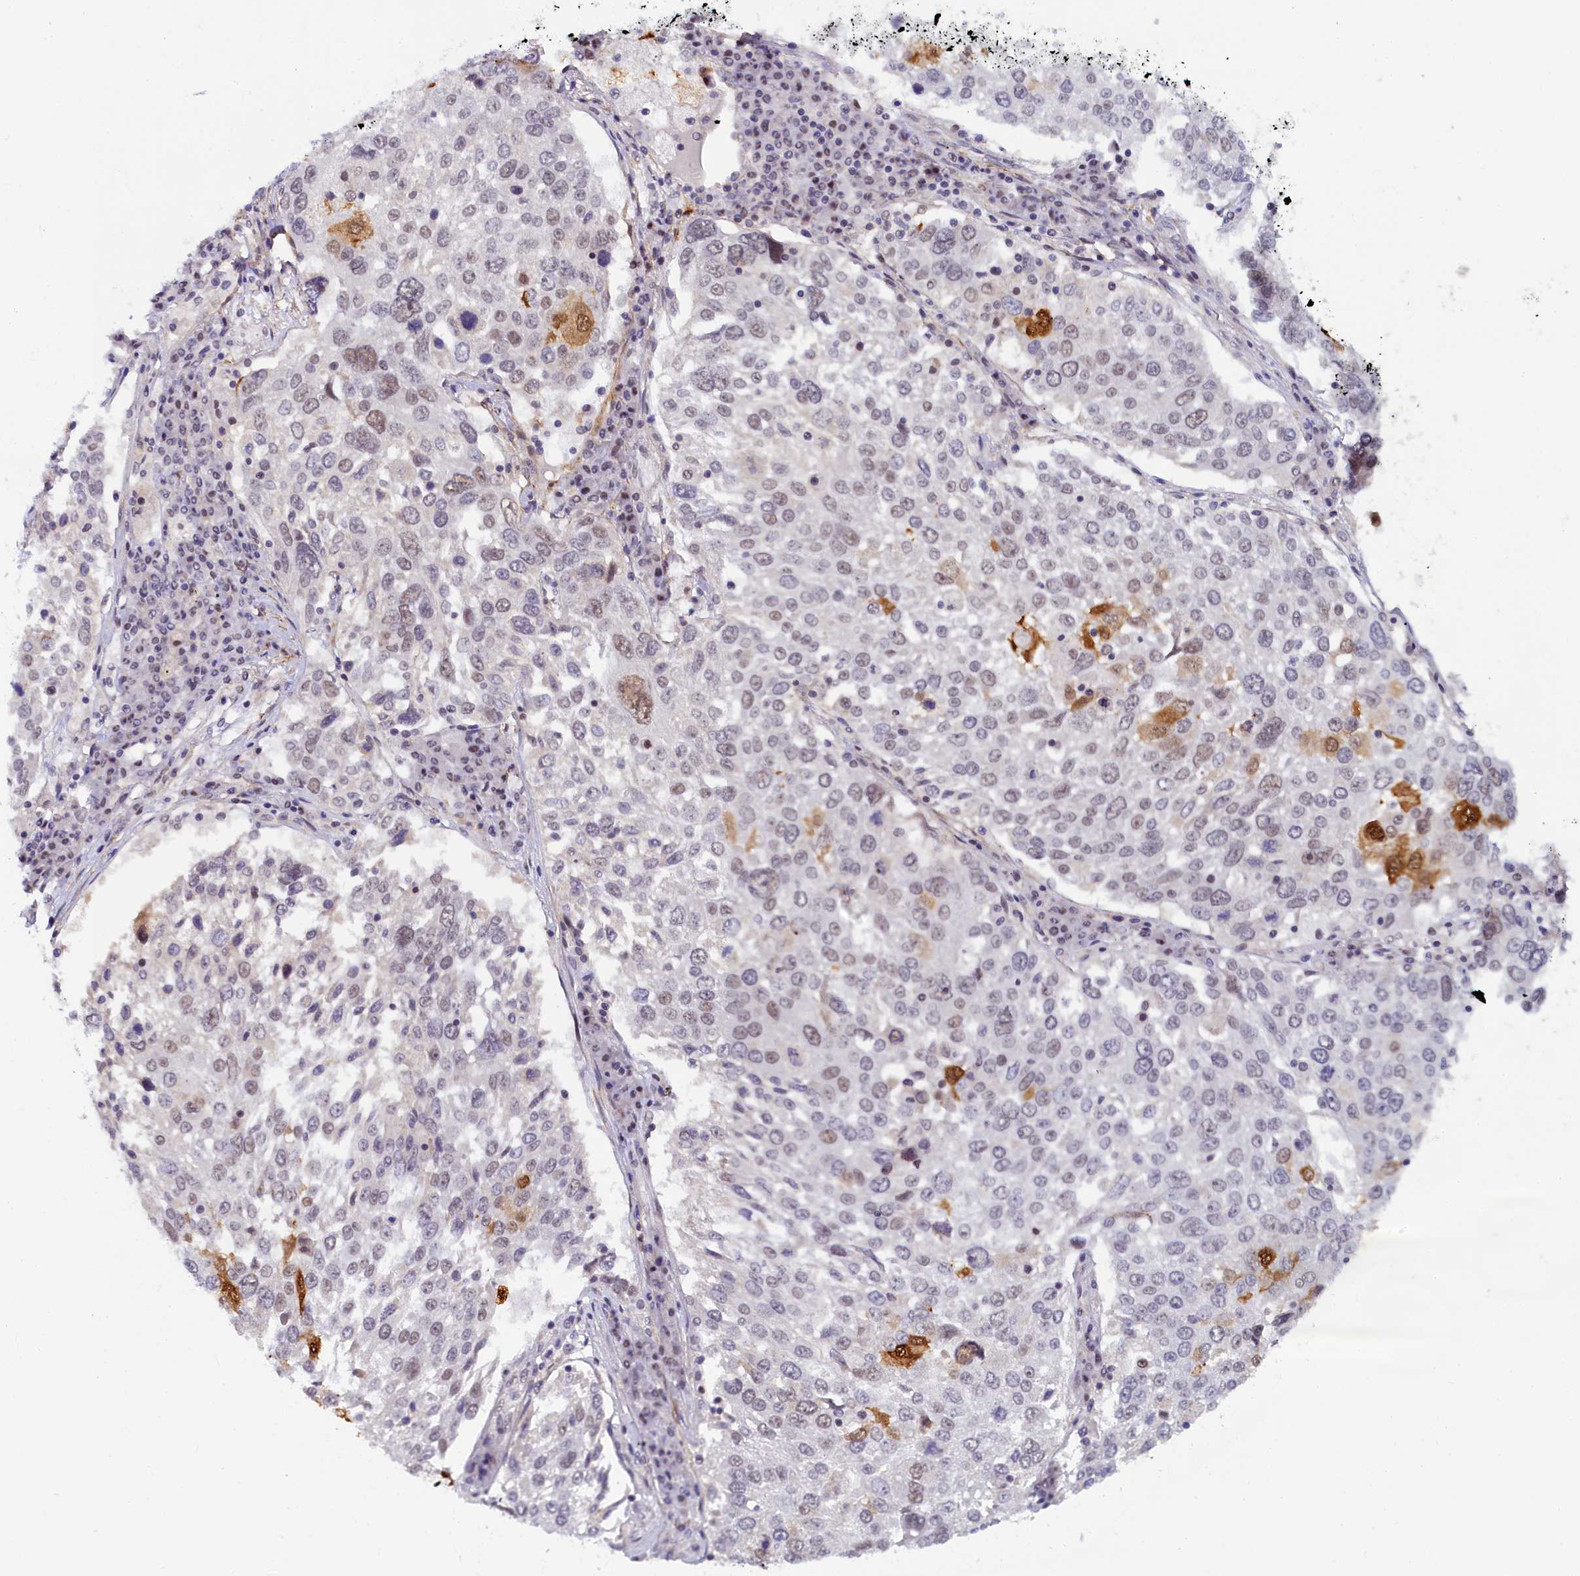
{"staining": {"intensity": "moderate", "quantity": "<25%", "location": "nuclear"}, "tissue": "lung cancer", "cell_type": "Tumor cells", "image_type": "cancer", "snomed": [{"axis": "morphology", "description": "Squamous cell carcinoma, NOS"}, {"axis": "topography", "description": "Lung"}], "caption": "Immunohistochemistry staining of lung cancer (squamous cell carcinoma), which shows low levels of moderate nuclear expression in approximately <25% of tumor cells indicating moderate nuclear protein staining. The staining was performed using DAB (brown) for protein detection and nuclei were counterstained in hematoxylin (blue).", "gene": "INTS14", "patient": {"sex": "male", "age": 65}}